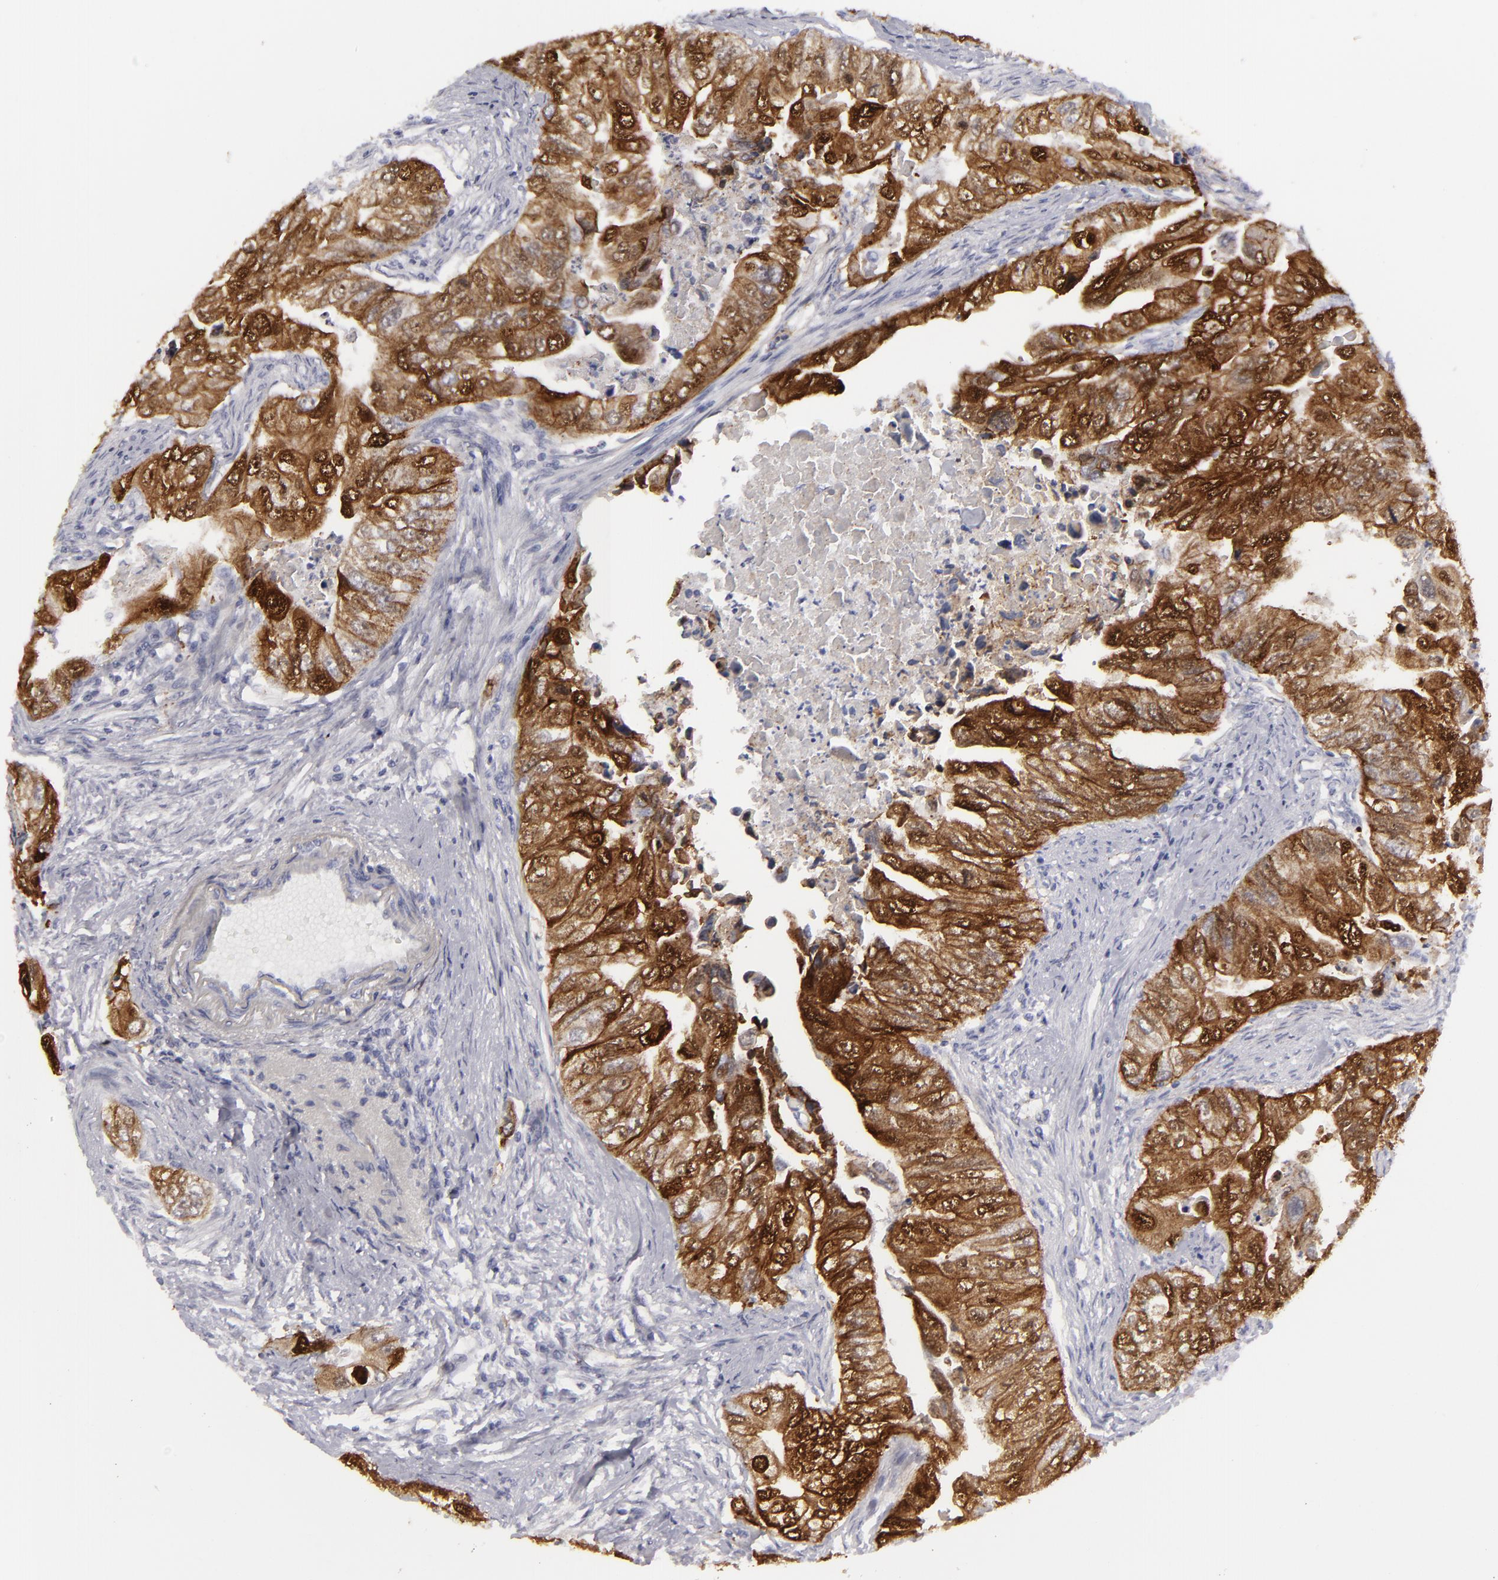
{"staining": {"intensity": "strong", "quantity": ">75%", "location": "cytoplasmic/membranous"}, "tissue": "colorectal cancer", "cell_type": "Tumor cells", "image_type": "cancer", "snomed": [{"axis": "morphology", "description": "Adenocarcinoma, NOS"}, {"axis": "topography", "description": "Colon"}], "caption": "Tumor cells display high levels of strong cytoplasmic/membranous positivity in approximately >75% of cells in human colorectal cancer.", "gene": "JUP", "patient": {"sex": "female", "age": 11}}